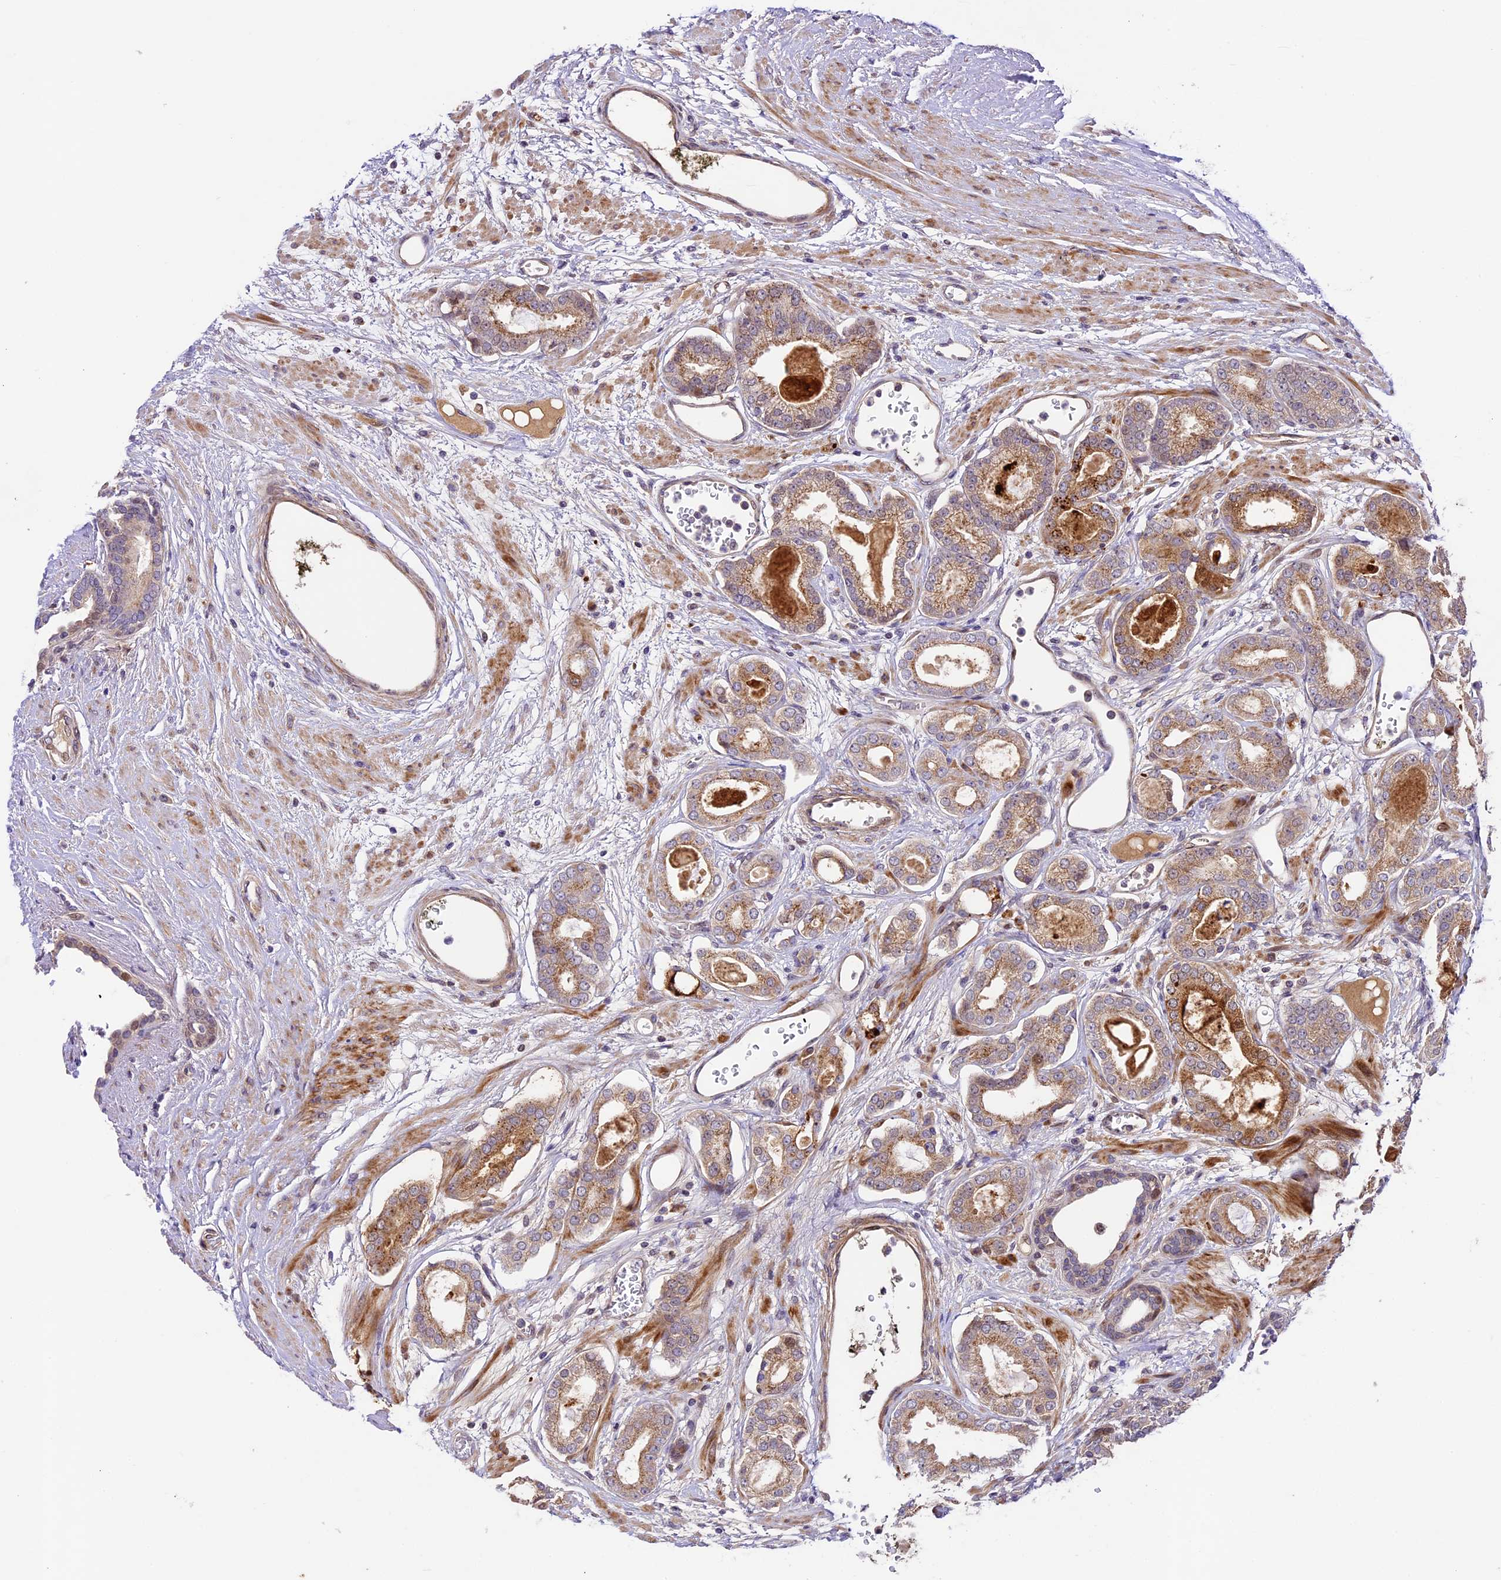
{"staining": {"intensity": "moderate", "quantity": ">75%", "location": "cytoplasmic/membranous"}, "tissue": "prostate cancer", "cell_type": "Tumor cells", "image_type": "cancer", "snomed": [{"axis": "morphology", "description": "Adenocarcinoma, Low grade"}, {"axis": "topography", "description": "Prostate"}], "caption": "The micrograph exhibits immunohistochemical staining of low-grade adenocarcinoma (prostate). There is moderate cytoplasmic/membranous positivity is appreciated in about >75% of tumor cells.", "gene": "CCSER1", "patient": {"sex": "male", "age": 60}}